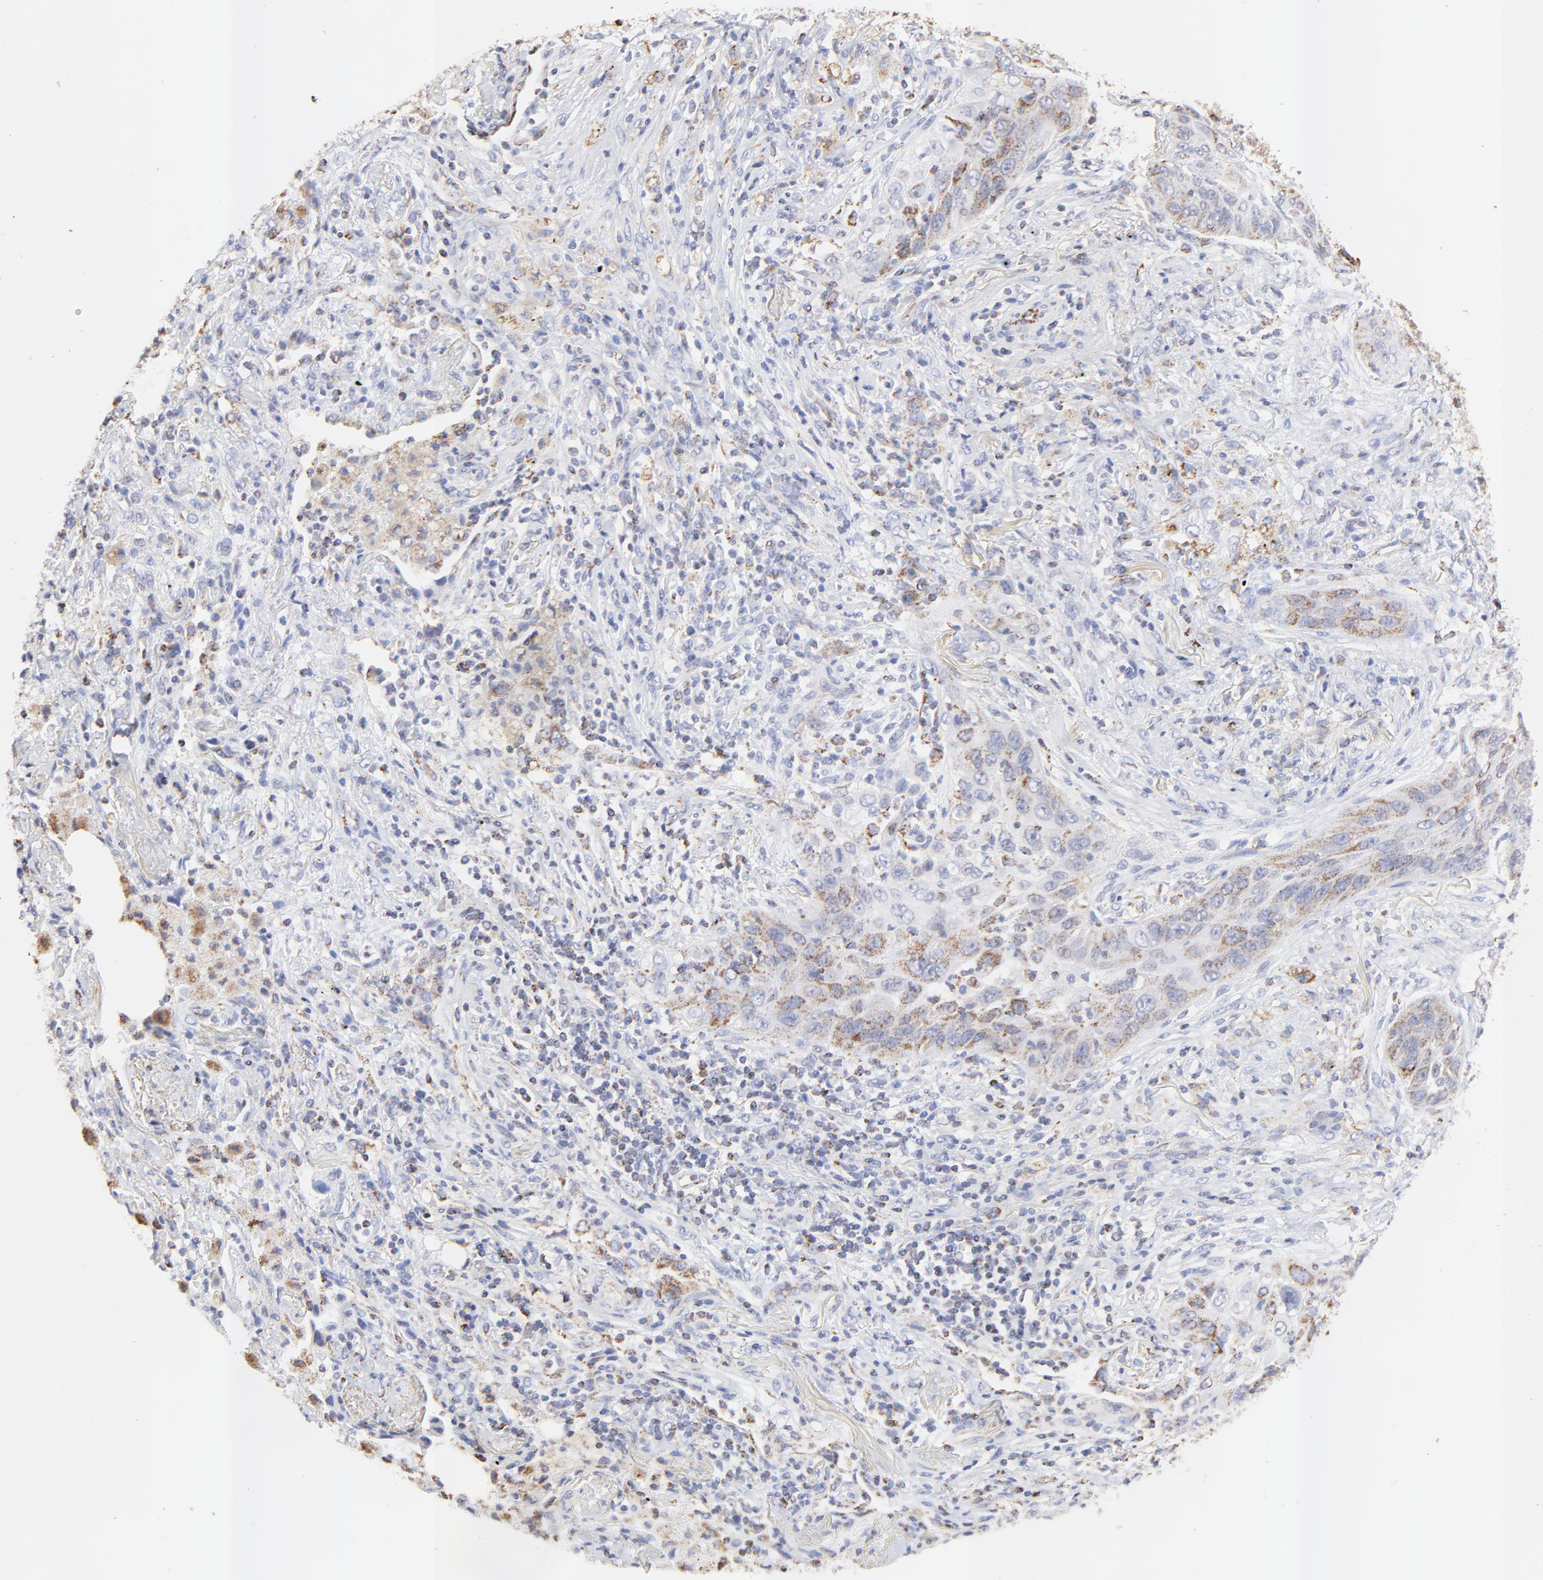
{"staining": {"intensity": "moderate", "quantity": ">75%", "location": "cytoplasmic/membranous"}, "tissue": "lung cancer", "cell_type": "Tumor cells", "image_type": "cancer", "snomed": [{"axis": "morphology", "description": "Squamous cell carcinoma, NOS"}, {"axis": "topography", "description": "Lung"}], "caption": "A brown stain labels moderate cytoplasmic/membranous staining of a protein in human lung cancer (squamous cell carcinoma) tumor cells.", "gene": "COX4I1", "patient": {"sex": "female", "age": 67}}